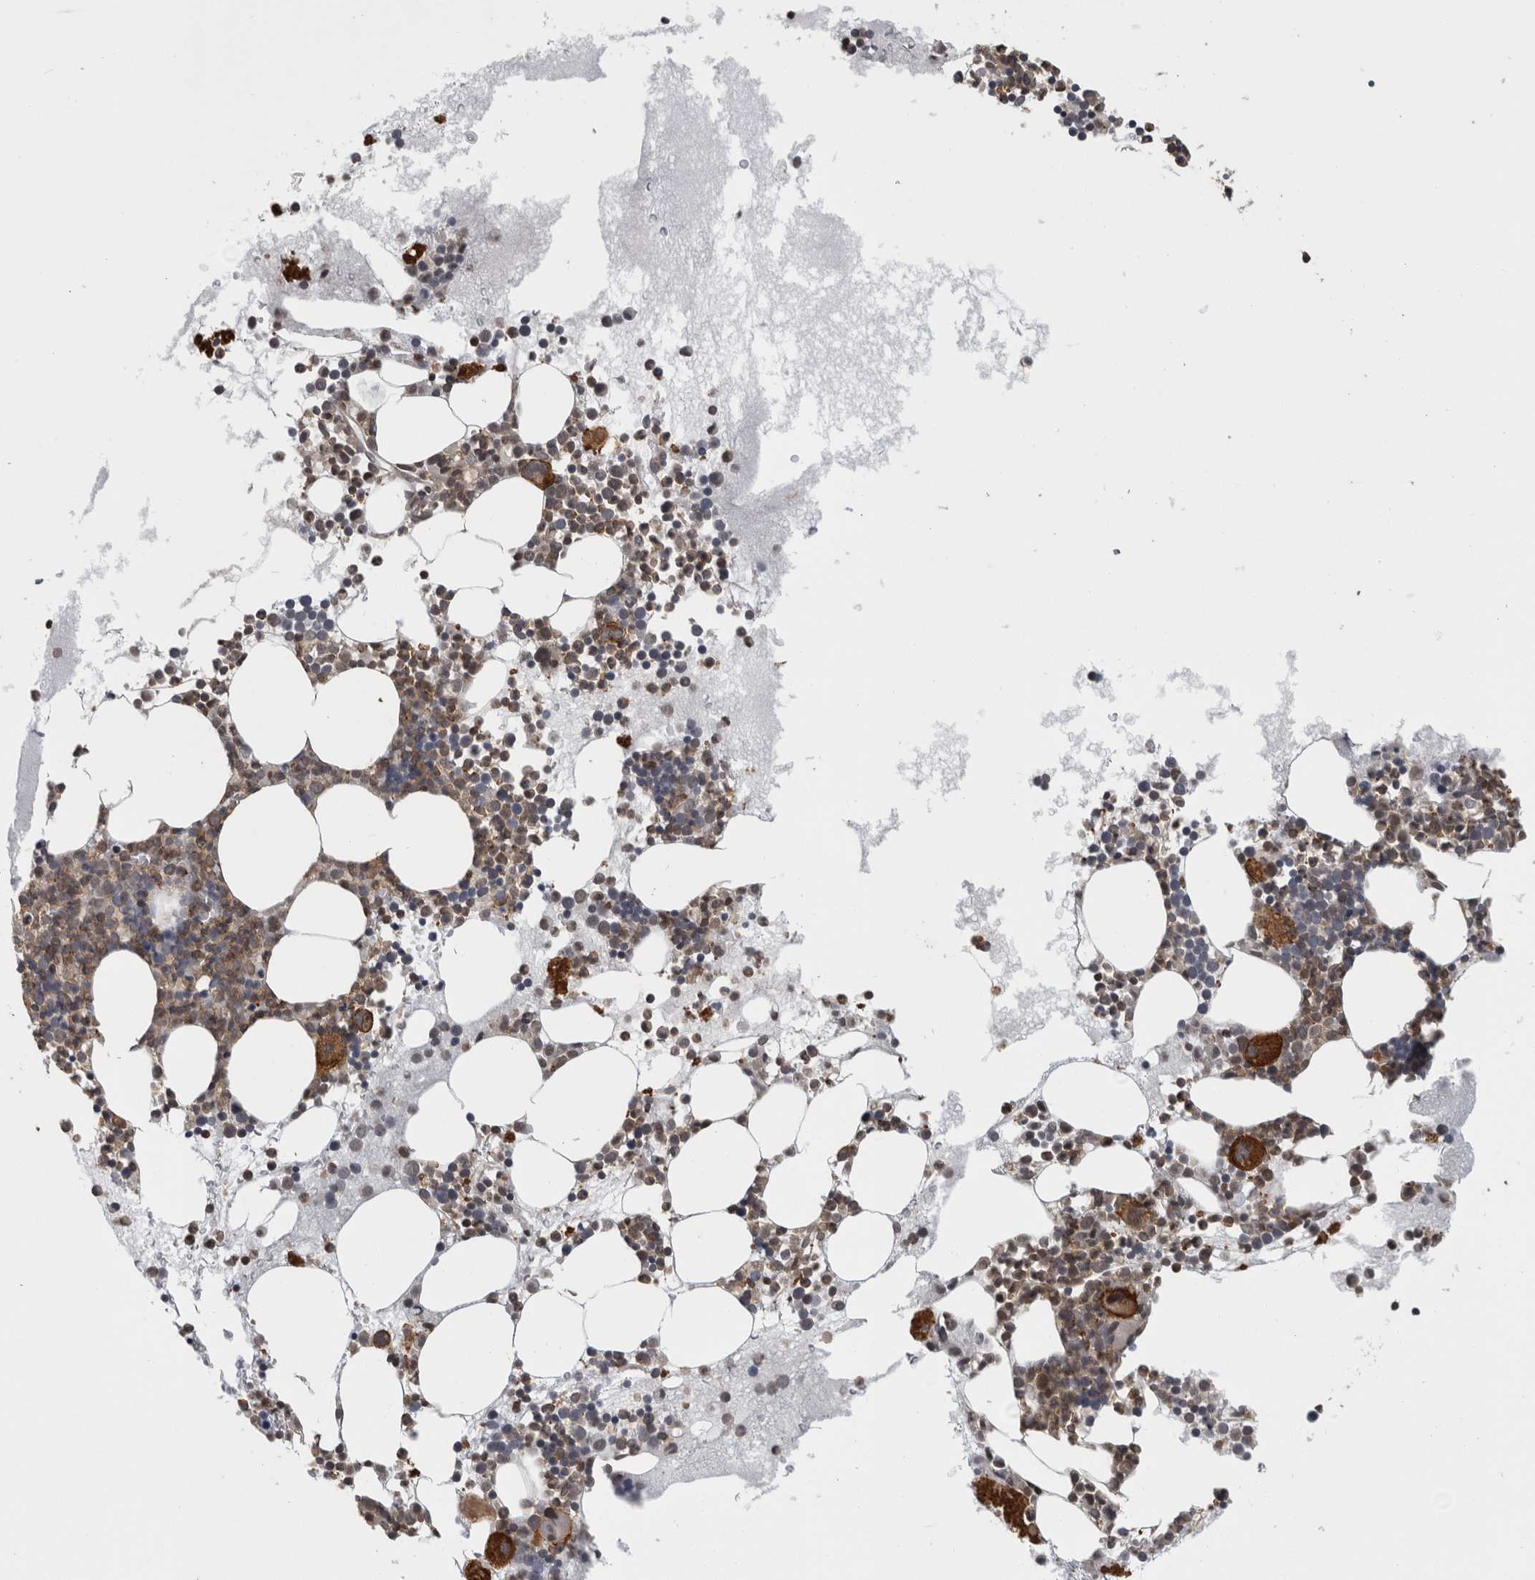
{"staining": {"intensity": "strong", "quantity": "<25%", "location": "cytoplasmic/membranous"}, "tissue": "bone marrow", "cell_type": "Hematopoietic cells", "image_type": "normal", "snomed": [{"axis": "morphology", "description": "Normal tissue, NOS"}, {"axis": "morphology", "description": "Inflammation, NOS"}, {"axis": "topography", "description": "Bone marrow"}], "caption": "Protein staining displays strong cytoplasmic/membranous expression in approximately <25% of hematopoietic cells in normal bone marrow.", "gene": "ATXN2", "patient": {"sex": "female", "age": 45}}